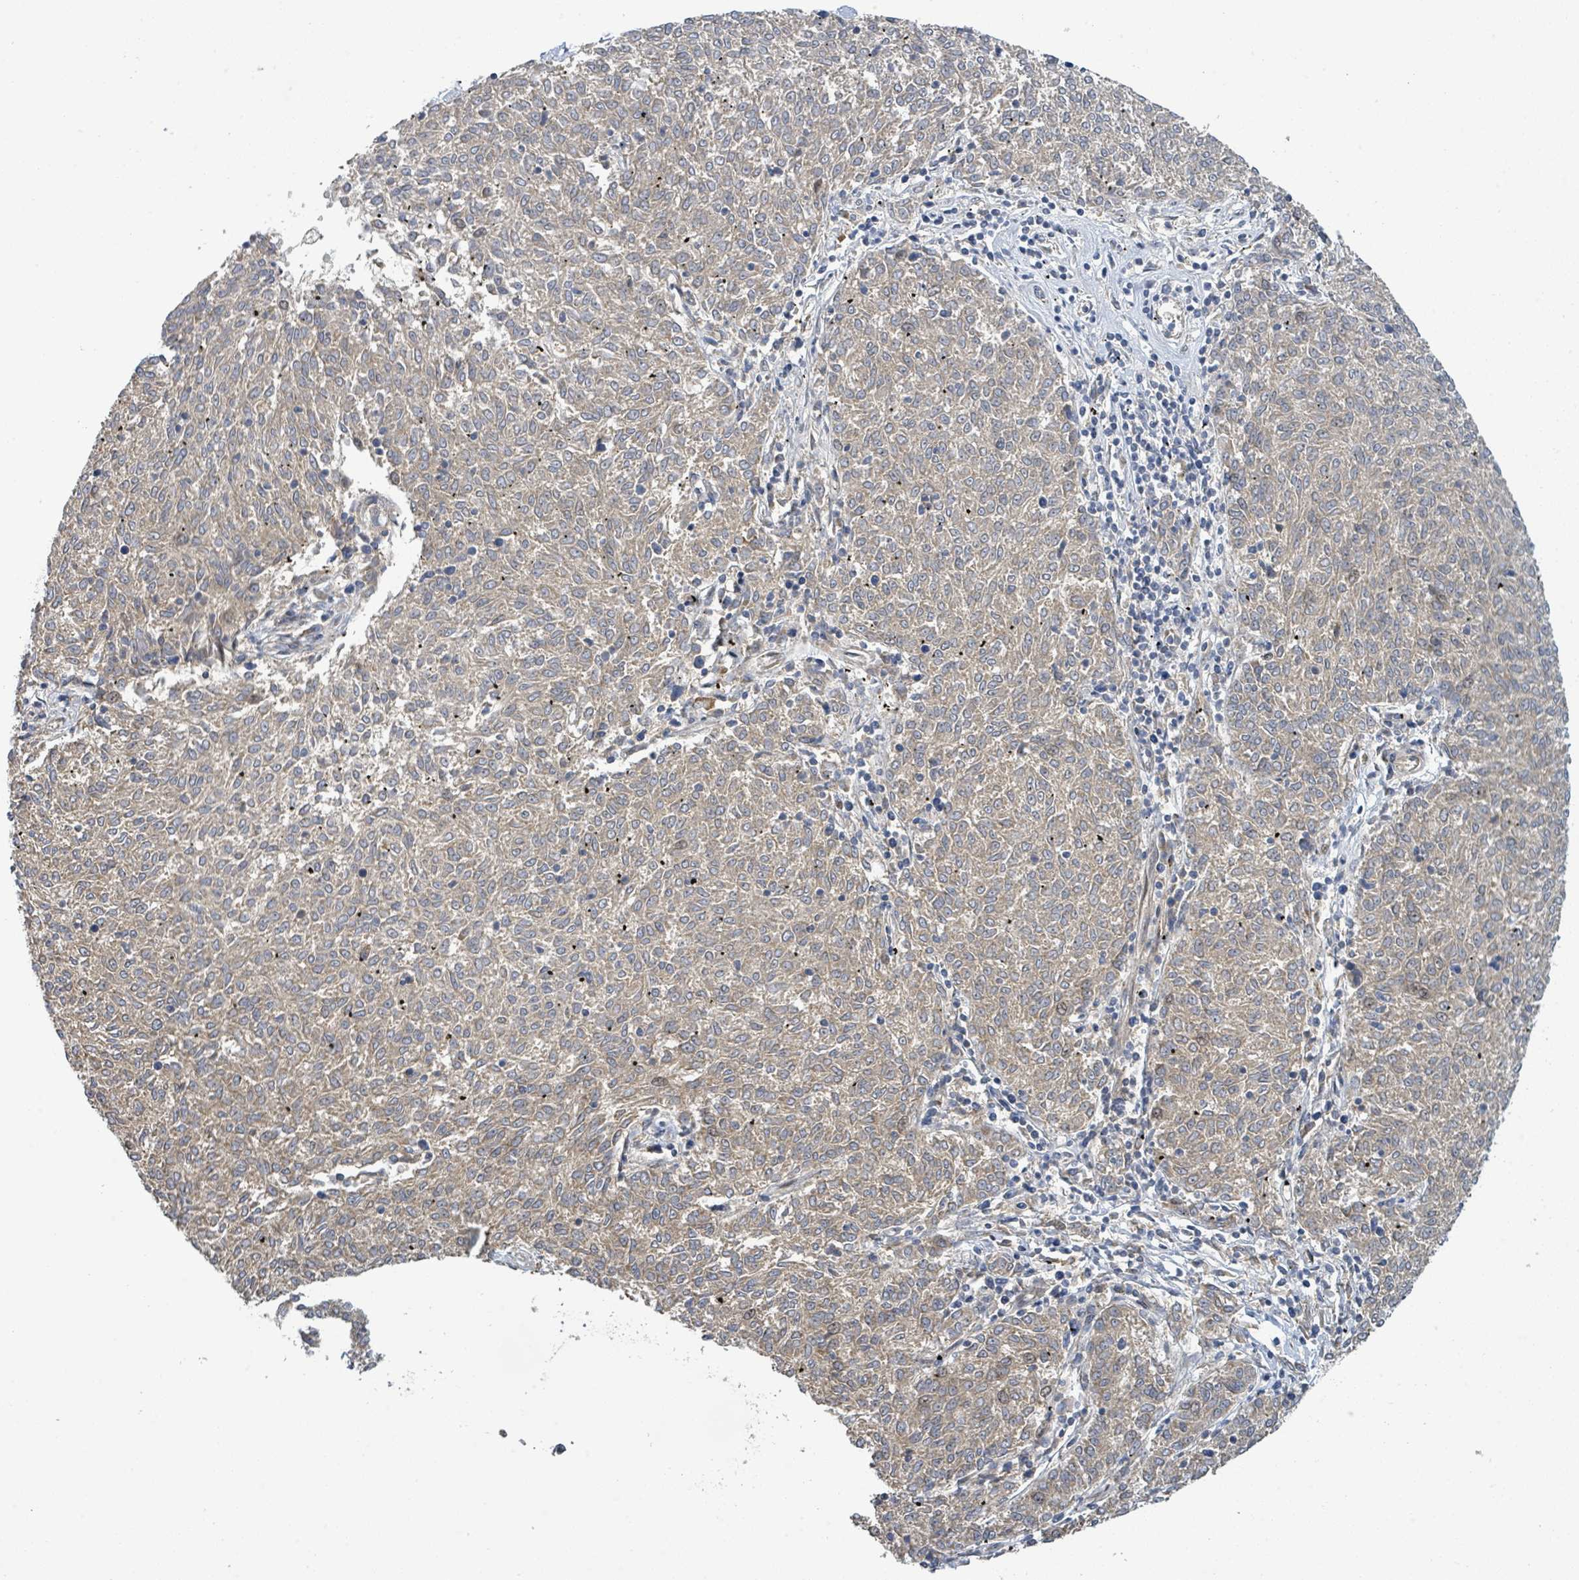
{"staining": {"intensity": "weak", "quantity": "25%-75%", "location": "cytoplasmic/membranous"}, "tissue": "melanoma", "cell_type": "Tumor cells", "image_type": "cancer", "snomed": [{"axis": "morphology", "description": "Malignant melanoma, NOS"}, {"axis": "topography", "description": "Skin"}], "caption": "Melanoma was stained to show a protein in brown. There is low levels of weak cytoplasmic/membranous expression in approximately 25%-75% of tumor cells.", "gene": "CFAP210", "patient": {"sex": "female", "age": 72}}